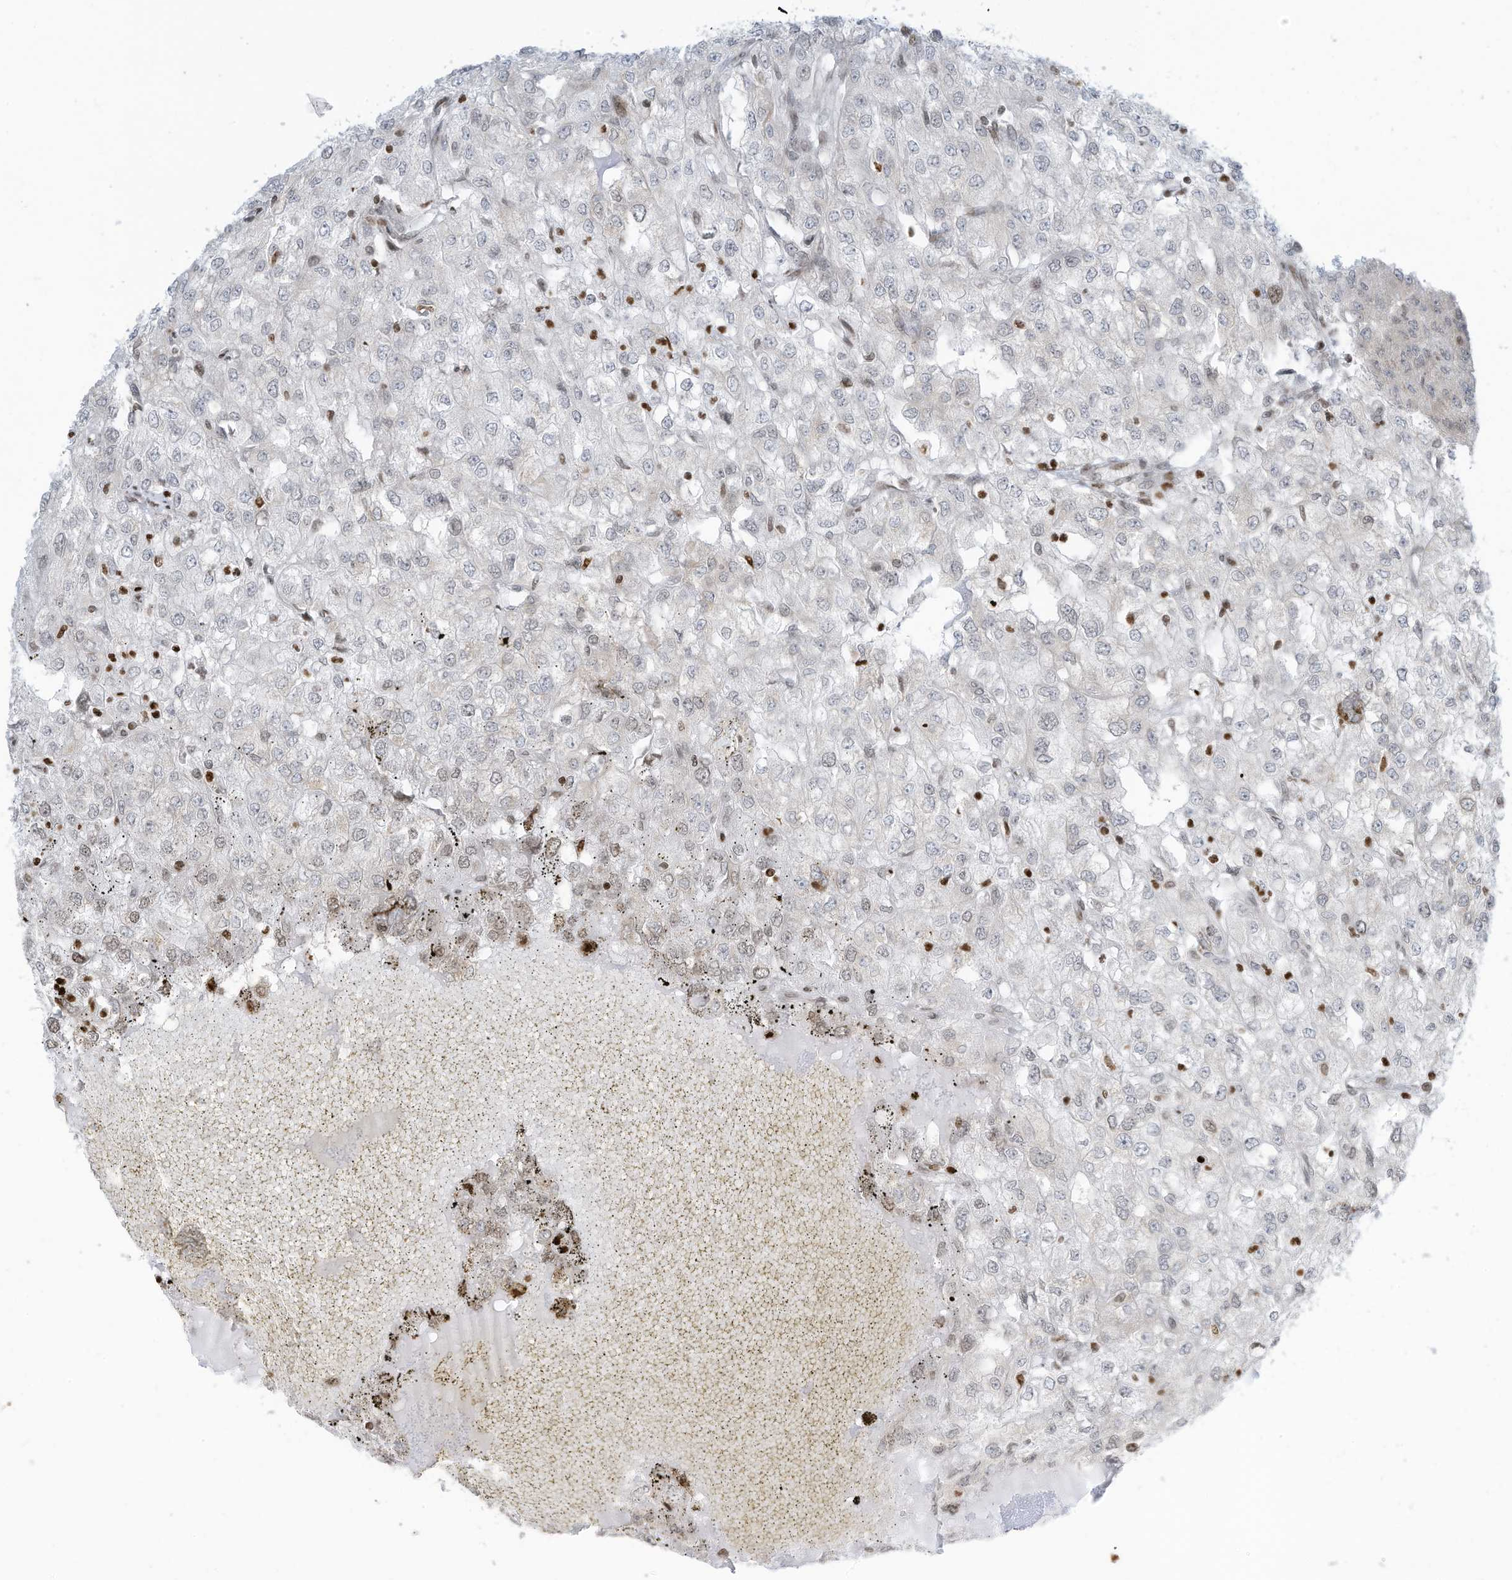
{"staining": {"intensity": "negative", "quantity": "none", "location": "none"}, "tissue": "renal cancer", "cell_type": "Tumor cells", "image_type": "cancer", "snomed": [{"axis": "morphology", "description": "Adenocarcinoma, NOS"}, {"axis": "topography", "description": "Kidney"}], "caption": "This is an immunohistochemistry (IHC) histopathology image of human renal adenocarcinoma. There is no expression in tumor cells.", "gene": "ADI1", "patient": {"sex": "female", "age": 54}}